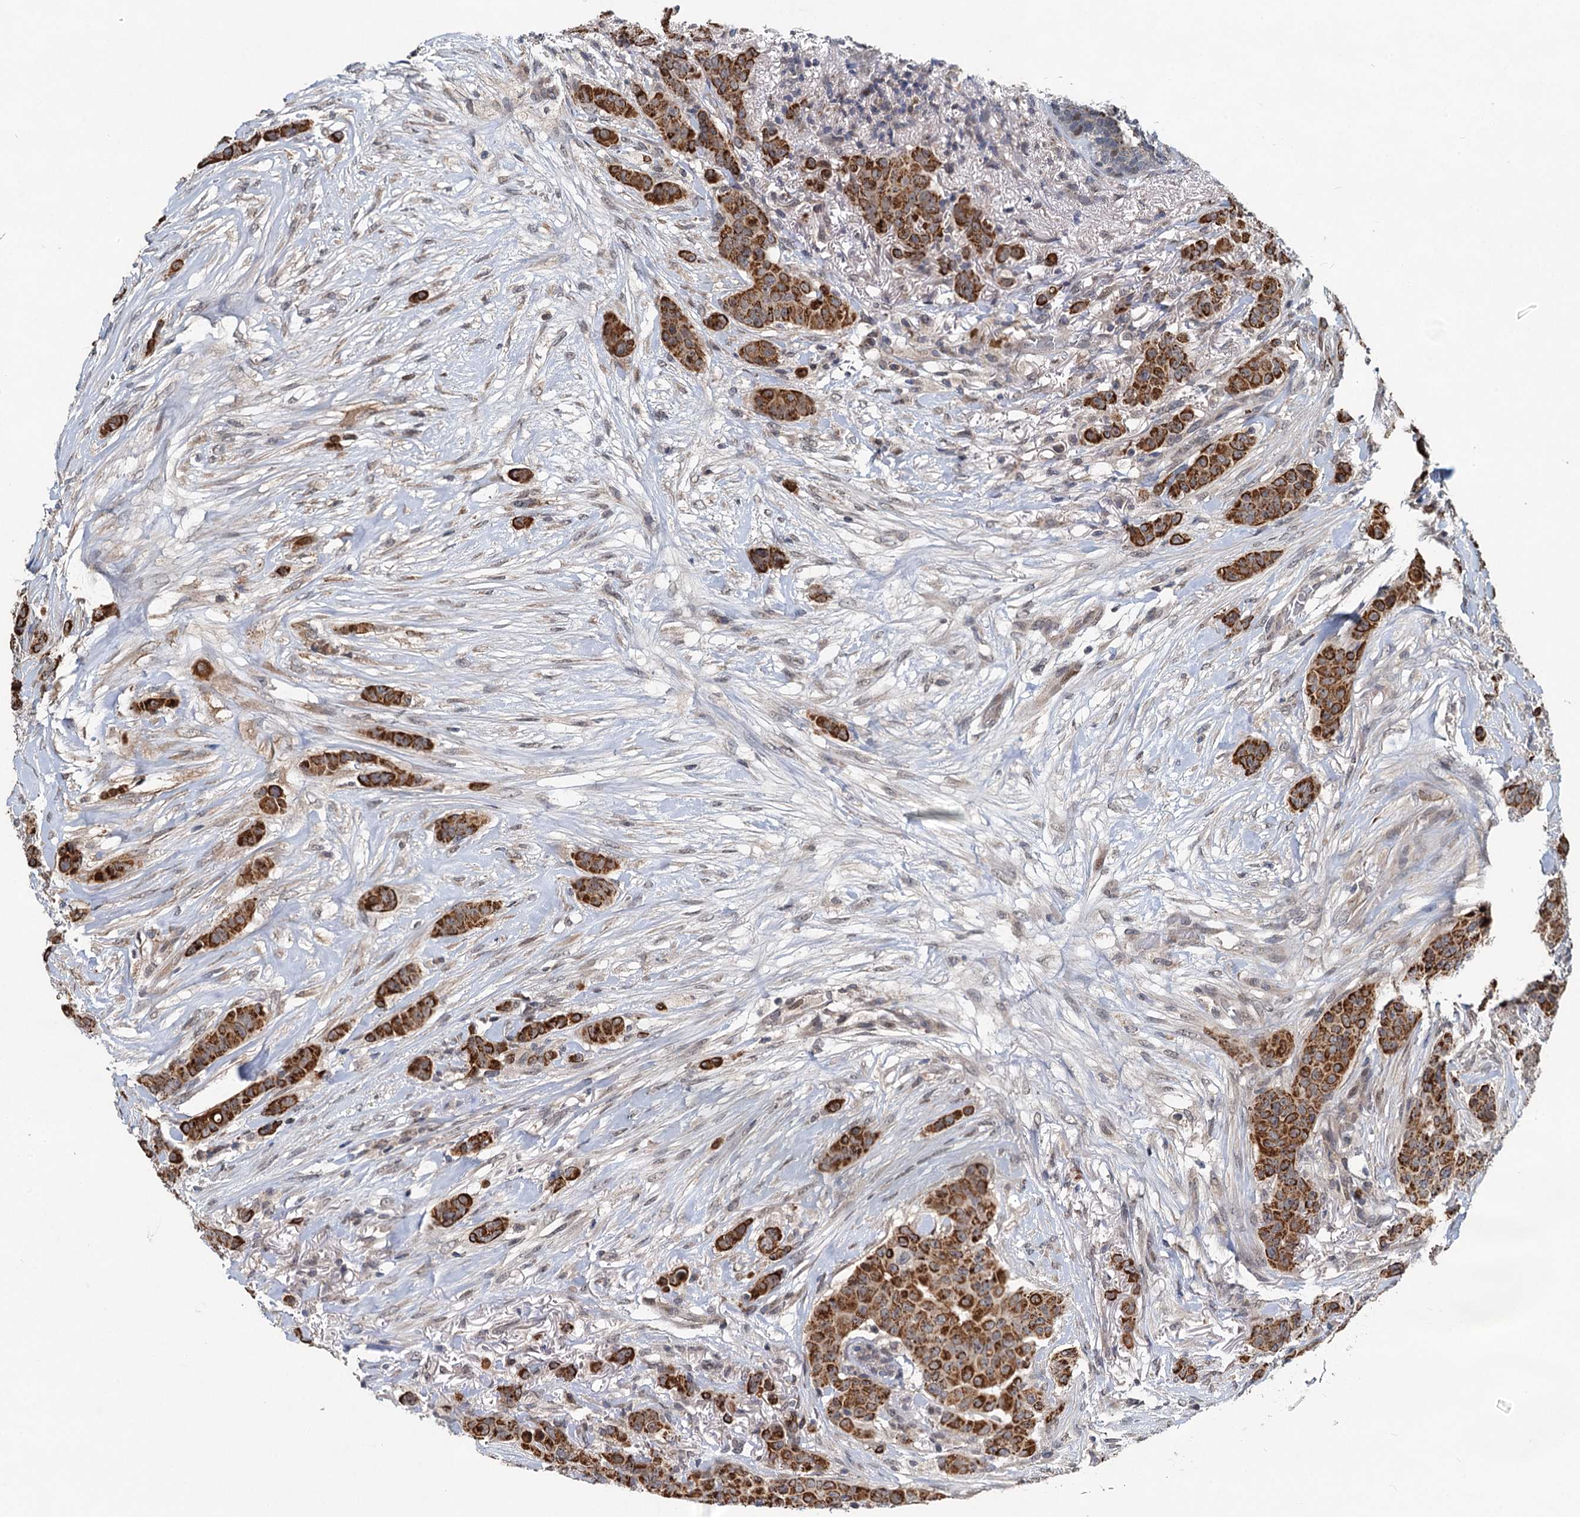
{"staining": {"intensity": "strong", "quantity": ">75%", "location": "cytoplasmic/membranous"}, "tissue": "breast cancer", "cell_type": "Tumor cells", "image_type": "cancer", "snomed": [{"axis": "morphology", "description": "Duct carcinoma"}, {"axis": "topography", "description": "Breast"}], "caption": "DAB immunohistochemical staining of human breast cancer (intraductal carcinoma) reveals strong cytoplasmic/membranous protein staining in about >75% of tumor cells.", "gene": "RITA1", "patient": {"sex": "female", "age": 40}}